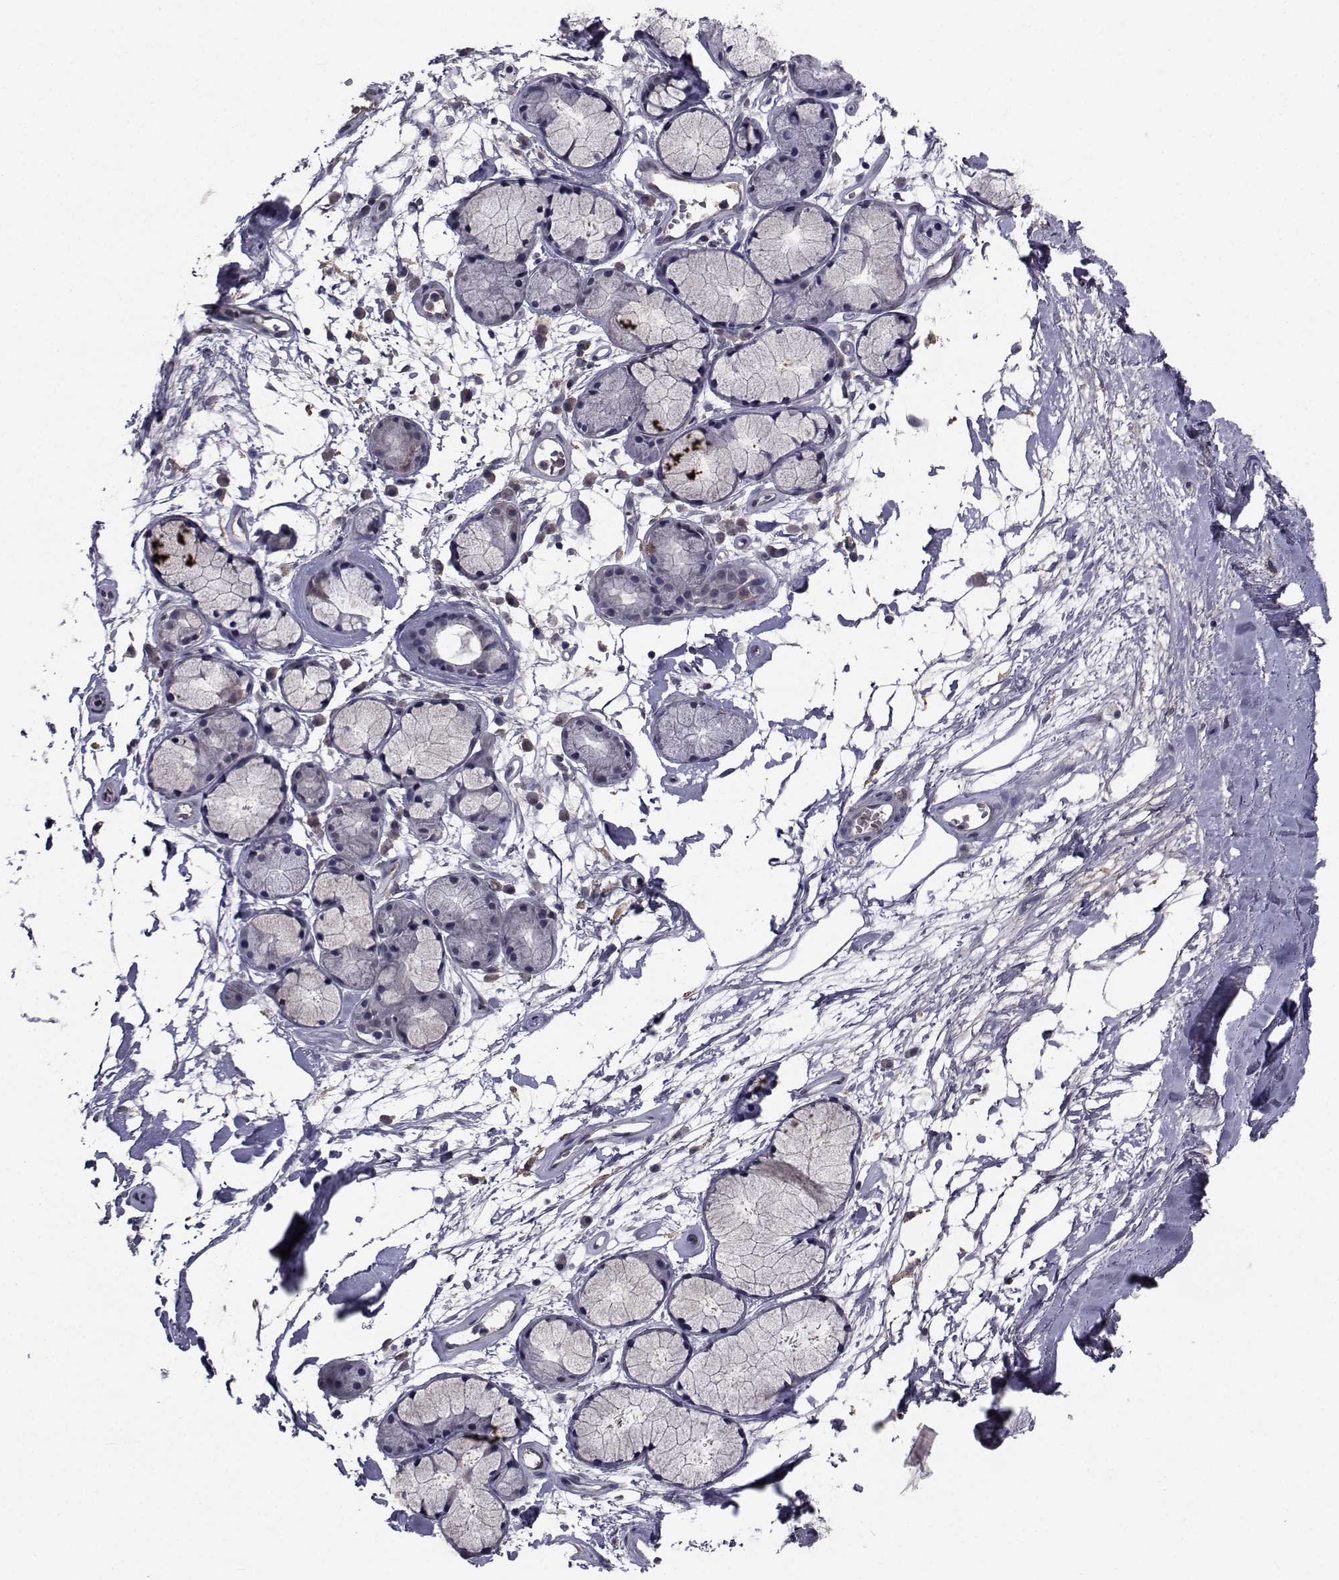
{"staining": {"intensity": "negative", "quantity": "none", "location": "none"}, "tissue": "soft tissue", "cell_type": "Chondrocytes", "image_type": "normal", "snomed": [{"axis": "morphology", "description": "Normal tissue, NOS"}, {"axis": "morphology", "description": "Squamous cell carcinoma, NOS"}, {"axis": "topography", "description": "Cartilage tissue"}, {"axis": "topography", "description": "Lung"}], "caption": "Immunohistochemistry micrograph of benign human soft tissue stained for a protein (brown), which reveals no expression in chondrocytes.", "gene": "CYP2S1", "patient": {"sex": "male", "age": 66}}